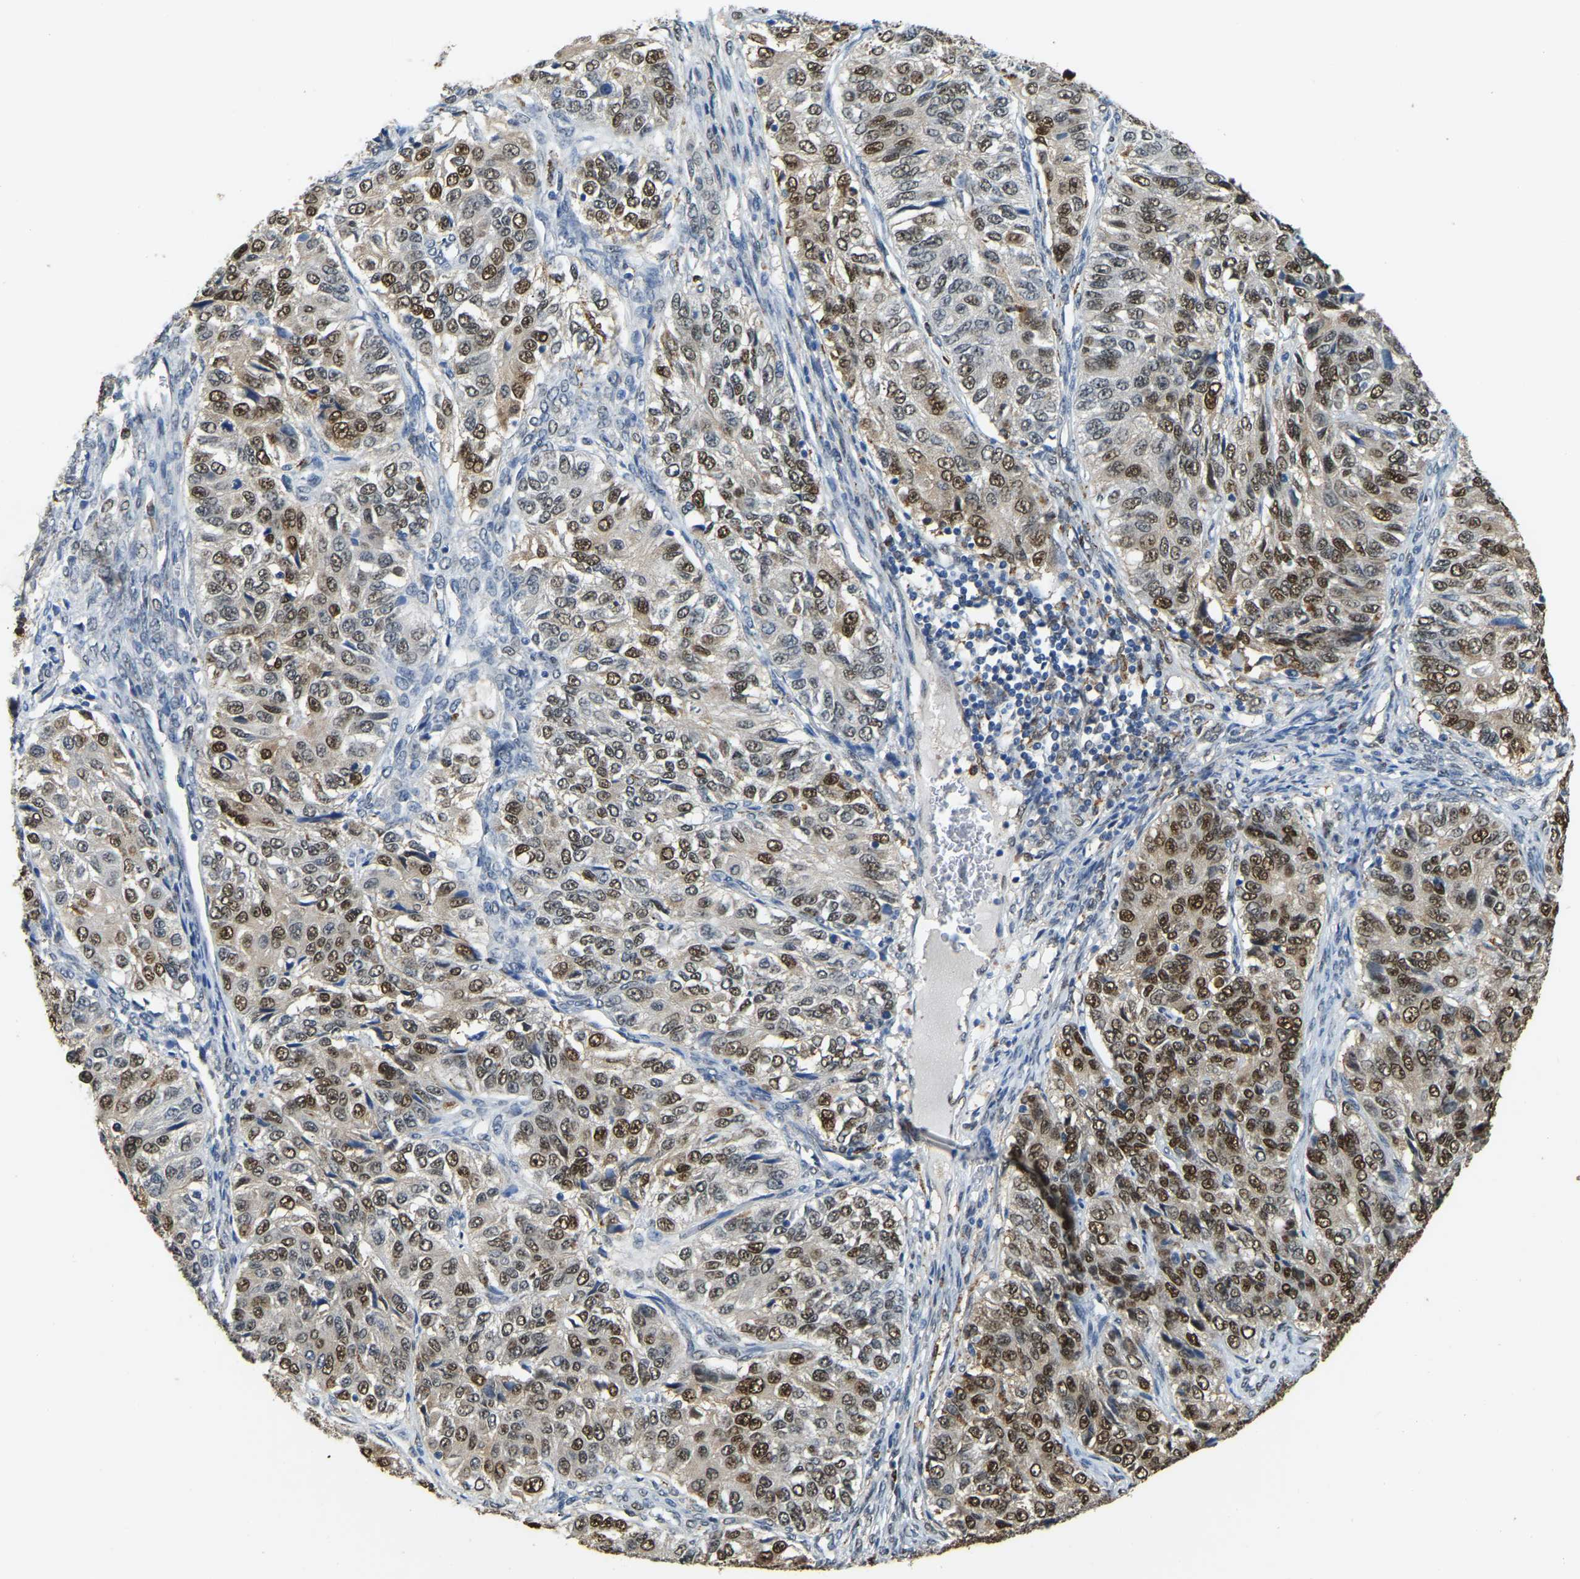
{"staining": {"intensity": "strong", "quantity": ">75%", "location": "nuclear"}, "tissue": "ovarian cancer", "cell_type": "Tumor cells", "image_type": "cancer", "snomed": [{"axis": "morphology", "description": "Carcinoma, endometroid"}, {"axis": "topography", "description": "Ovary"}], "caption": "DAB immunohistochemical staining of human ovarian cancer (endometroid carcinoma) displays strong nuclear protein positivity in about >75% of tumor cells.", "gene": "NANS", "patient": {"sex": "female", "age": 51}}